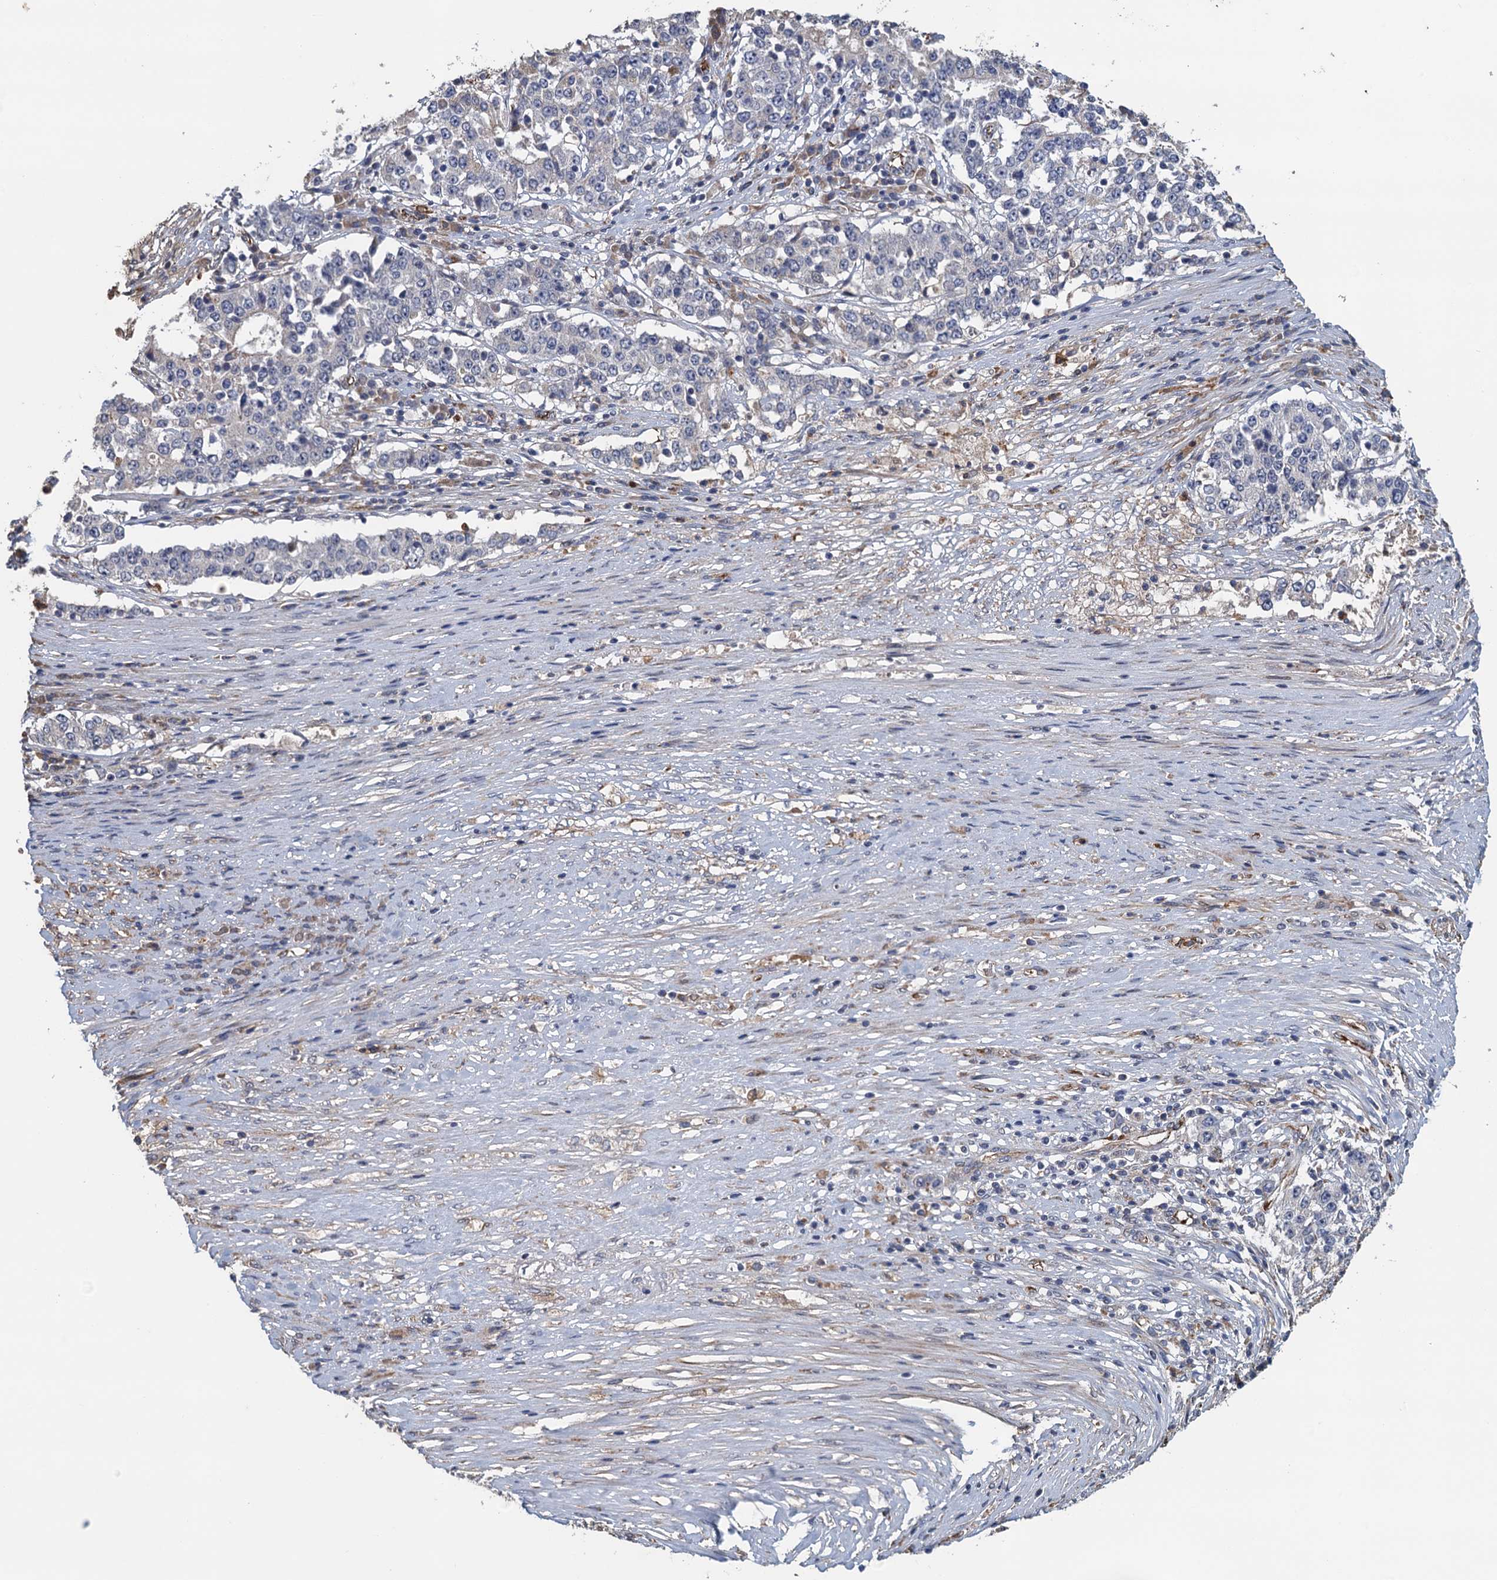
{"staining": {"intensity": "negative", "quantity": "none", "location": "none"}, "tissue": "stomach cancer", "cell_type": "Tumor cells", "image_type": "cancer", "snomed": [{"axis": "morphology", "description": "Adenocarcinoma, NOS"}, {"axis": "topography", "description": "Stomach"}], "caption": "This is an immunohistochemistry photomicrograph of adenocarcinoma (stomach). There is no staining in tumor cells.", "gene": "ACSBG1", "patient": {"sex": "male", "age": 59}}